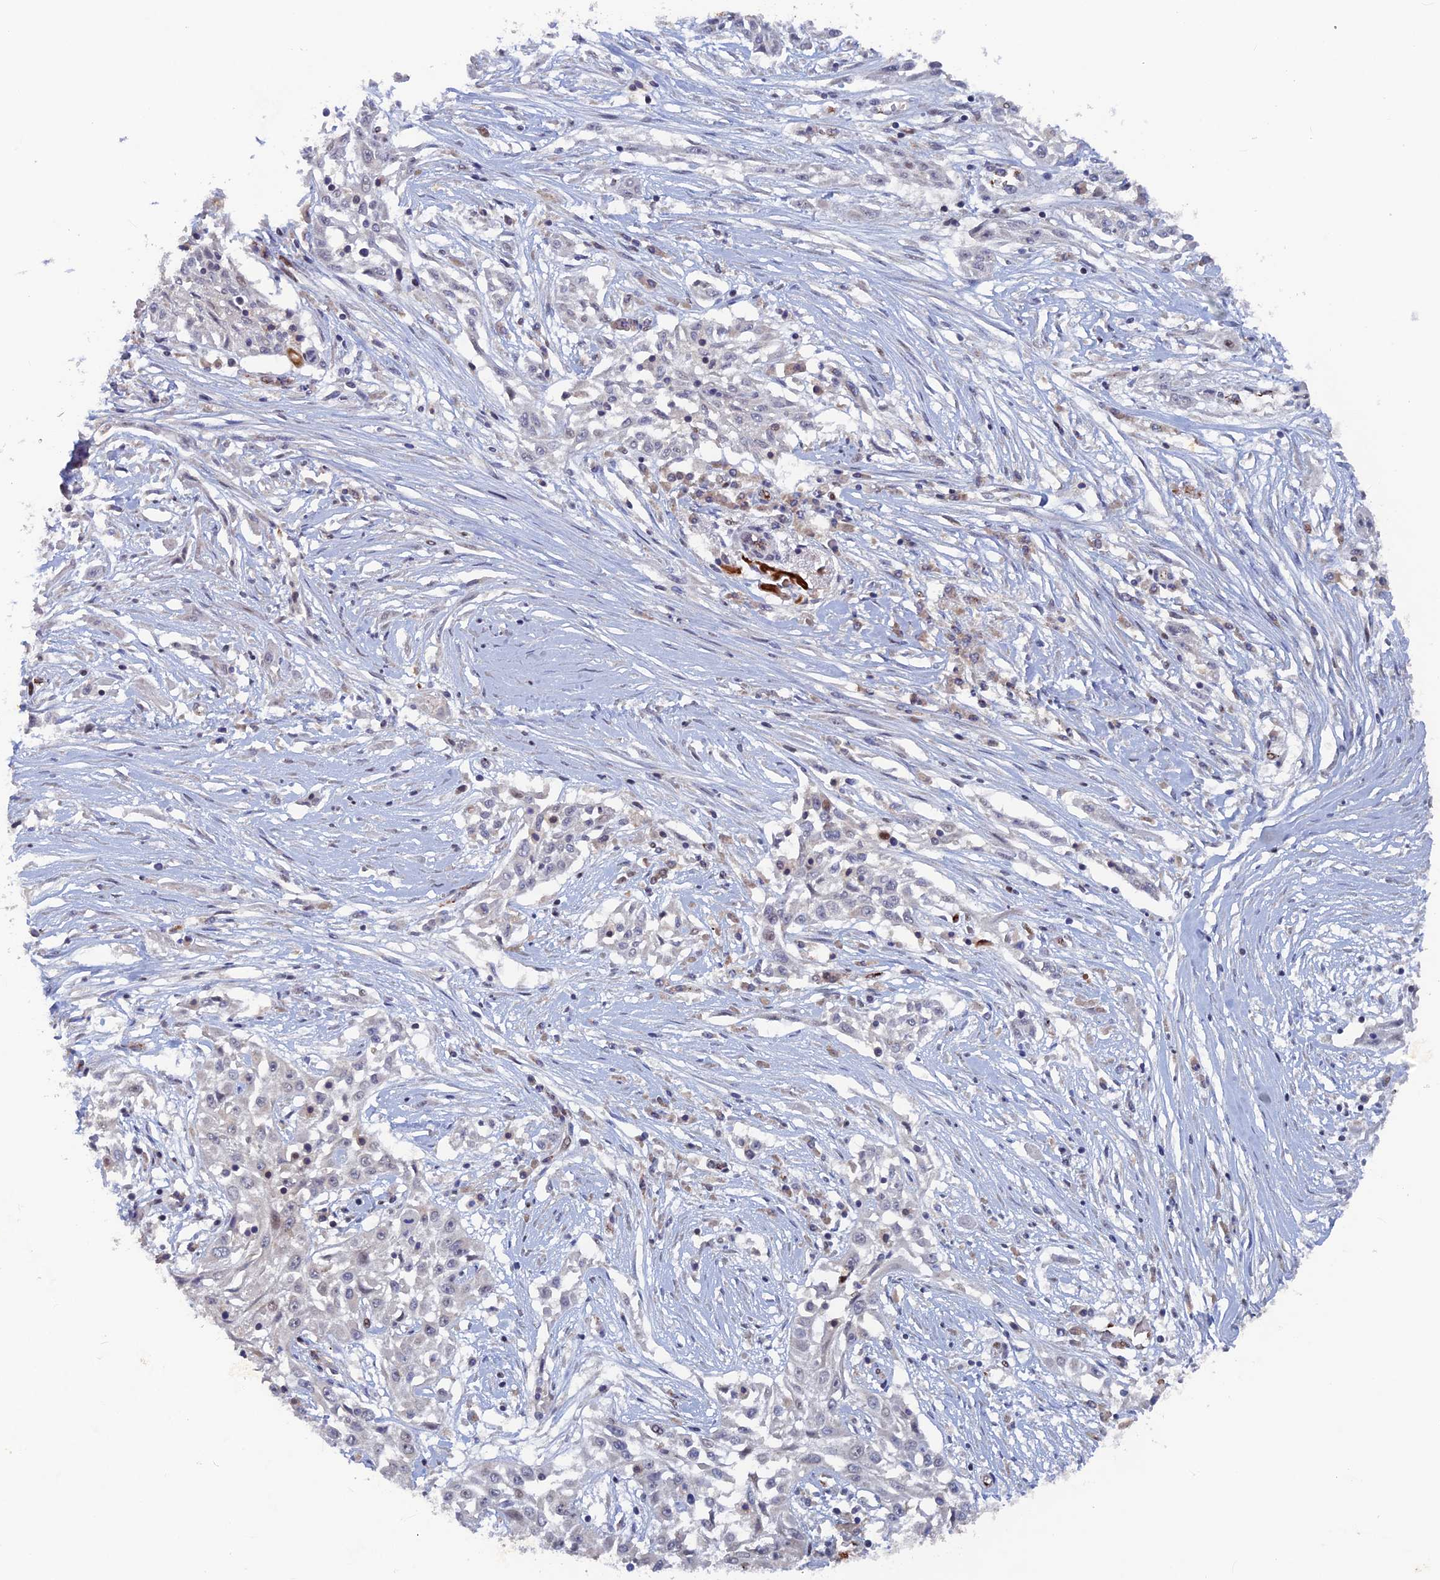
{"staining": {"intensity": "negative", "quantity": "none", "location": "none"}, "tissue": "skin cancer", "cell_type": "Tumor cells", "image_type": "cancer", "snomed": [{"axis": "morphology", "description": "Squamous cell carcinoma, NOS"}, {"axis": "morphology", "description": "Squamous cell carcinoma, metastatic, NOS"}, {"axis": "topography", "description": "Skin"}, {"axis": "topography", "description": "Lymph node"}], "caption": "An IHC image of skin metastatic squamous cell carcinoma is shown. There is no staining in tumor cells of skin metastatic squamous cell carcinoma. Brightfield microscopy of IHC stained with DAB (3,3'-diaminobenzidine) (brown) and hematoxylin (blue), captured at high magnification.", "gene": "SH3D21", "patient": {"sex": "male", "age": 75}}